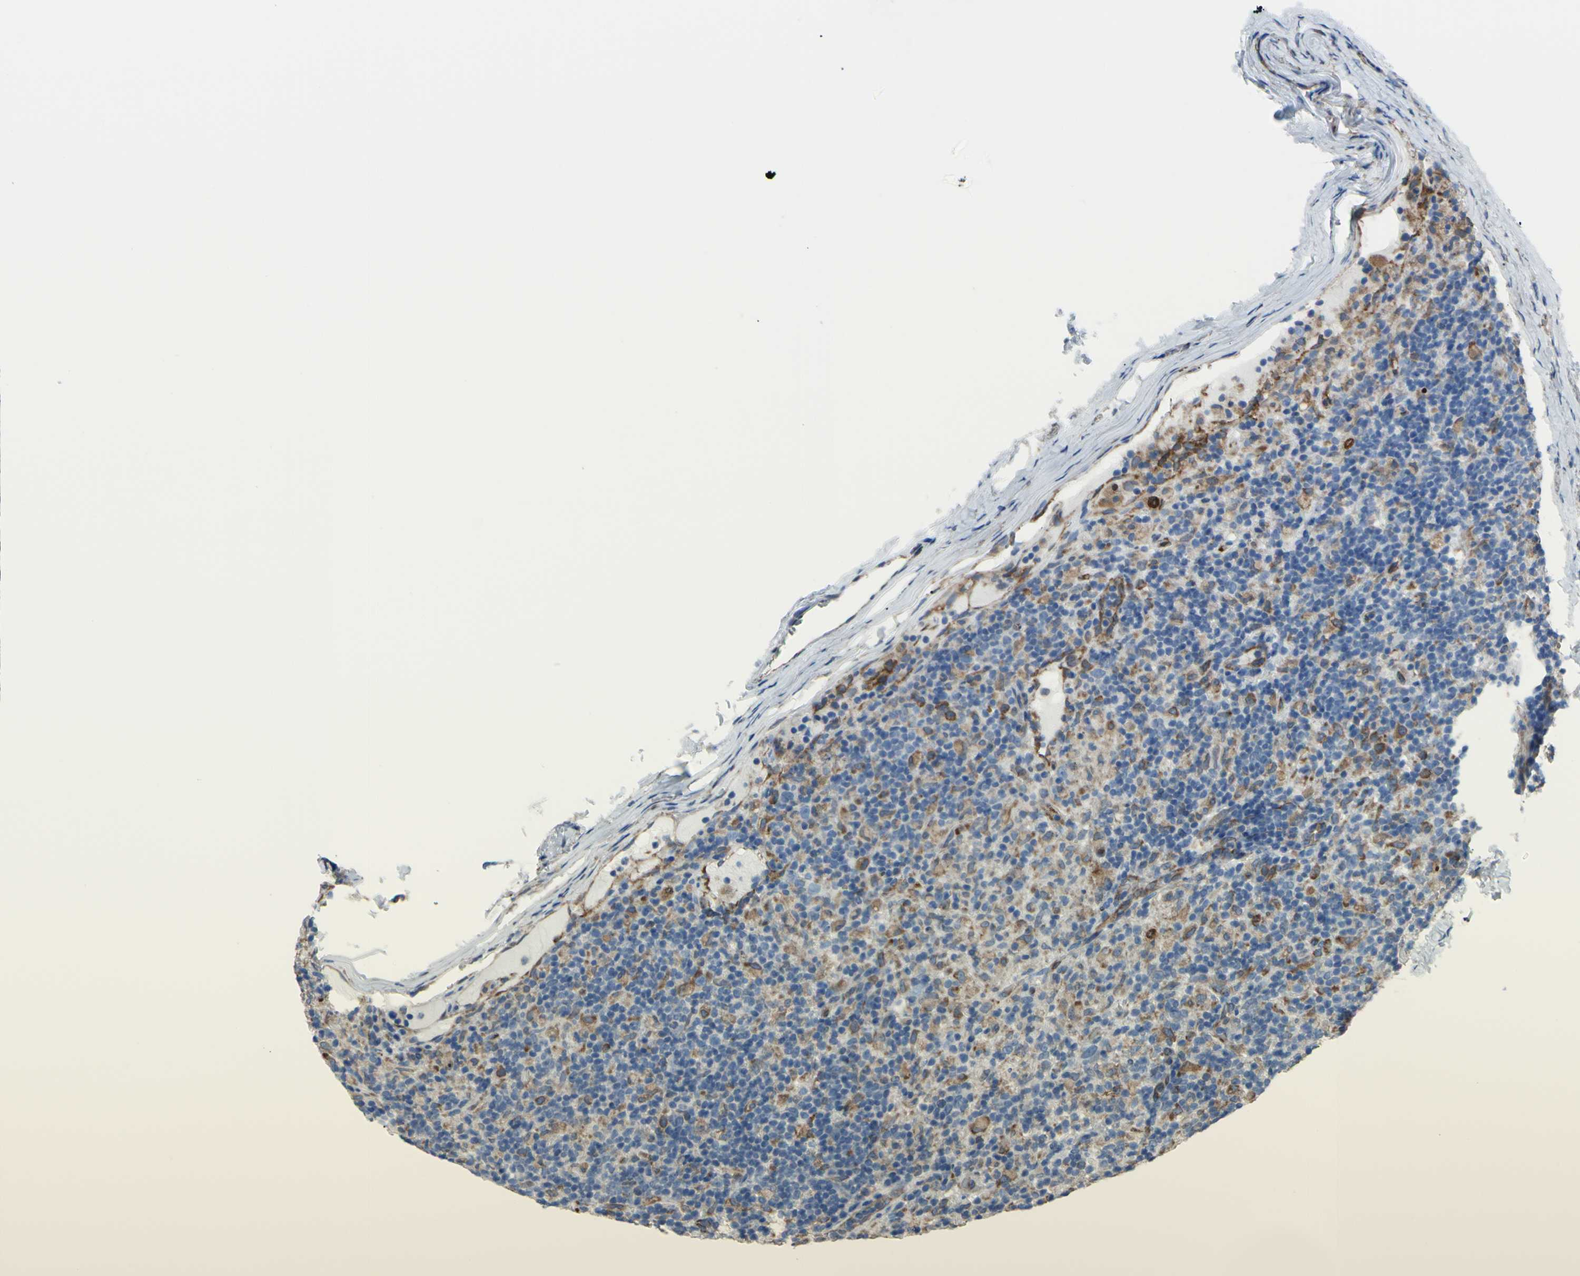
{"staining": {"intensity": "moderate", "quantity": "25%-75%", "location": "cytoplasmic/membranous"}, "tissue": "lymphoma", "cell_type": "Tumor cells", "image_type": "cancer", "snomed": [{"axis": "morphology", "description": "Hodgkin's disease, NOS"}, {"axis": "topography", "description": "Lymph node"}], "caption": "Immunohistochemical staining of human Hodgkin's disease exhibits medium levels of moderate cytoplasmic/membranous protein staining in about 25%-75% of tumor cells.", "gene": "MGST2", "patient": {"sex": "male", "age": 70}}